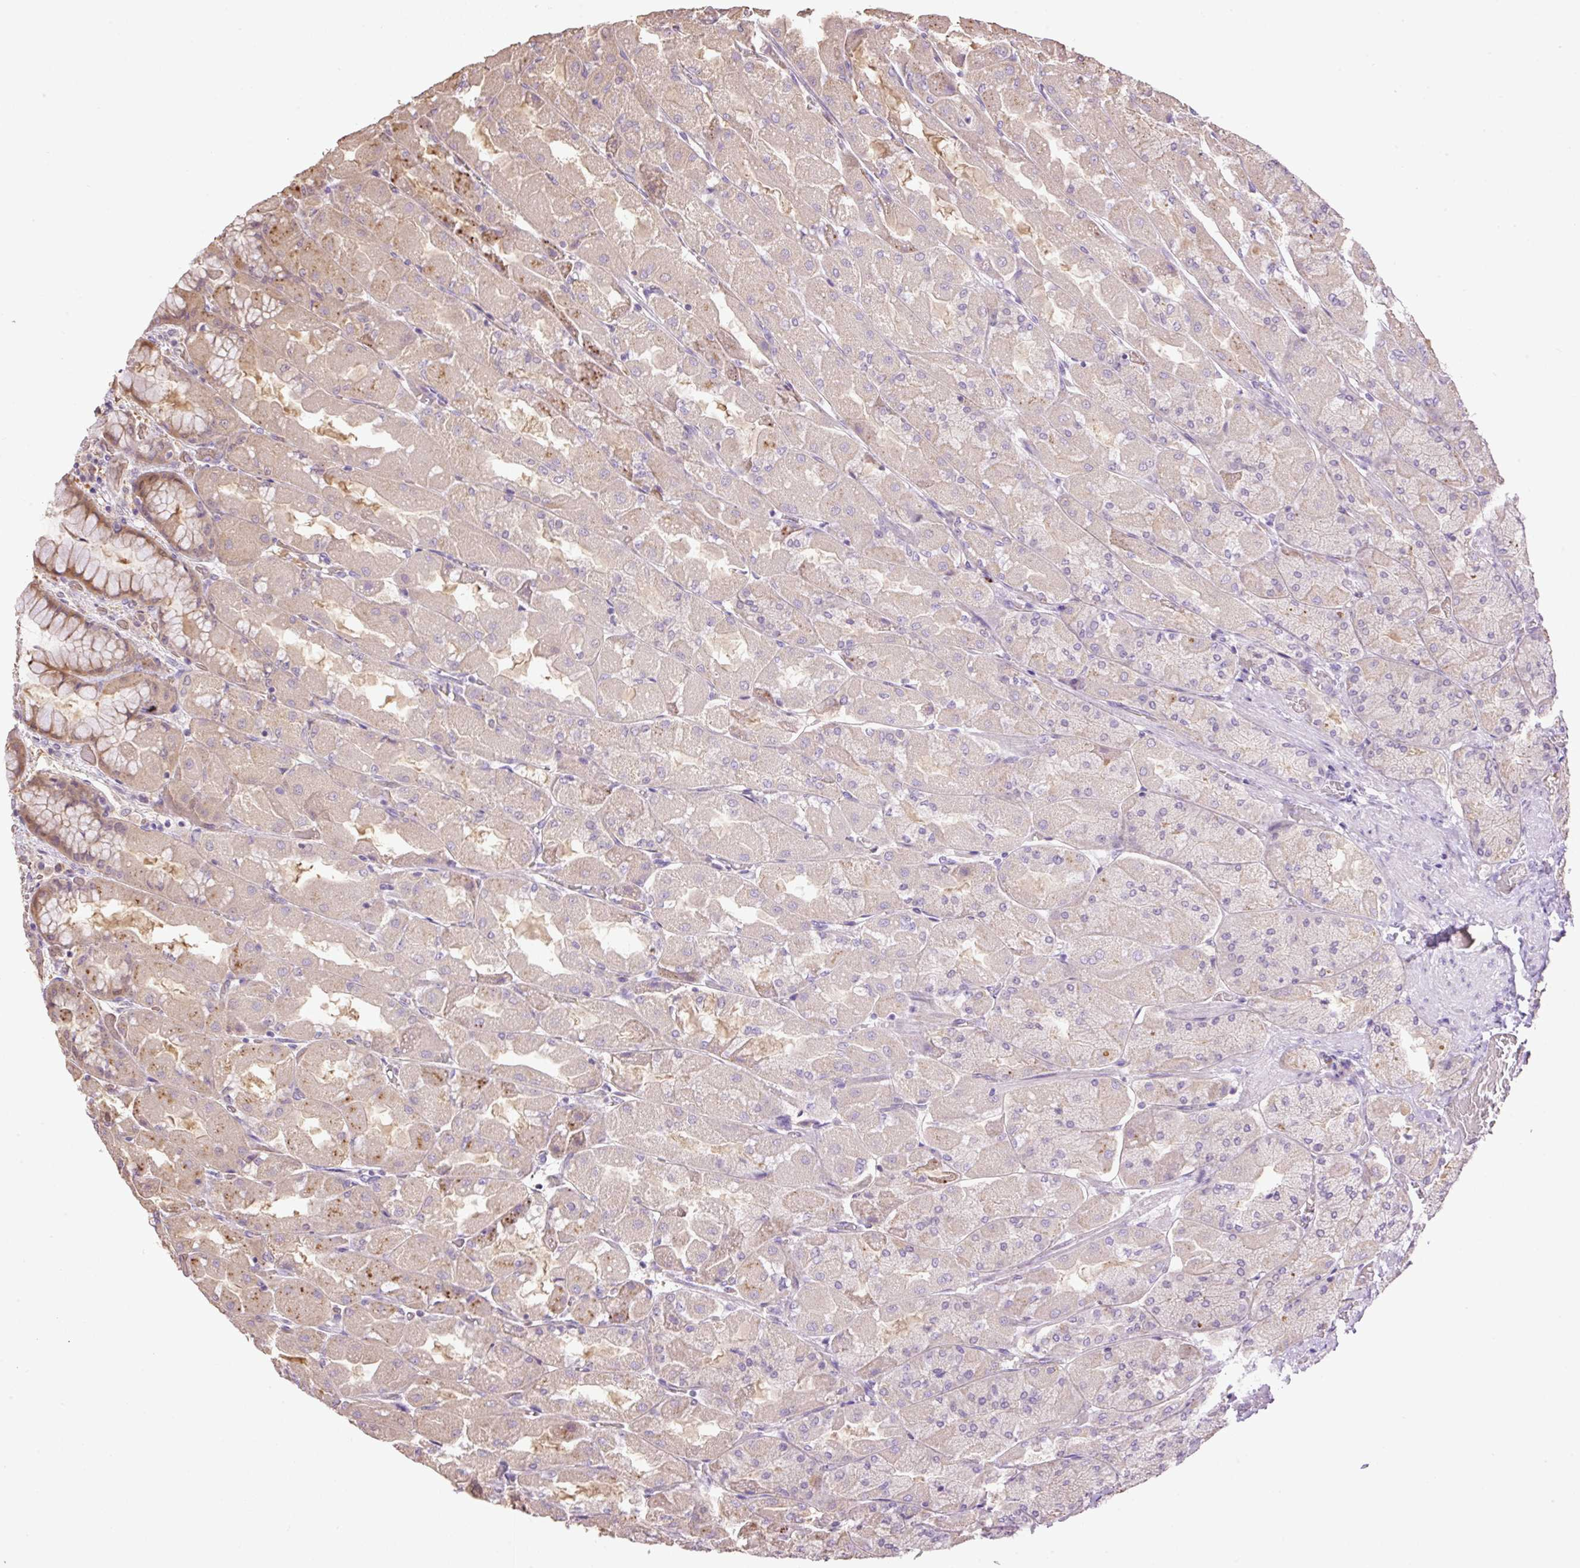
{"staining": {"intensity": "weak", "quantity": "25%-75%", "location": "cytoplasmic/membranous"}, "tissue": "stomach", "cell_type": "Glandular cells", "image_type": "normal", "snomed": [{"axis": "morphology", "description": "Normal tissue, NOS"}, {"axis": "topography", "description": "Stomach"}], "caption": "A photomicrograph of human stomach stained for a protein exhibits weak cytoplasmic/membranous brown staining in glandular cells. The protein of interest is stained brown, and the nuclei are stained in blue (DAB IHC with brightfield microscopy, high magnification).", "gene": "HABP4", "patient": {"sex": "female", "age": 61}}